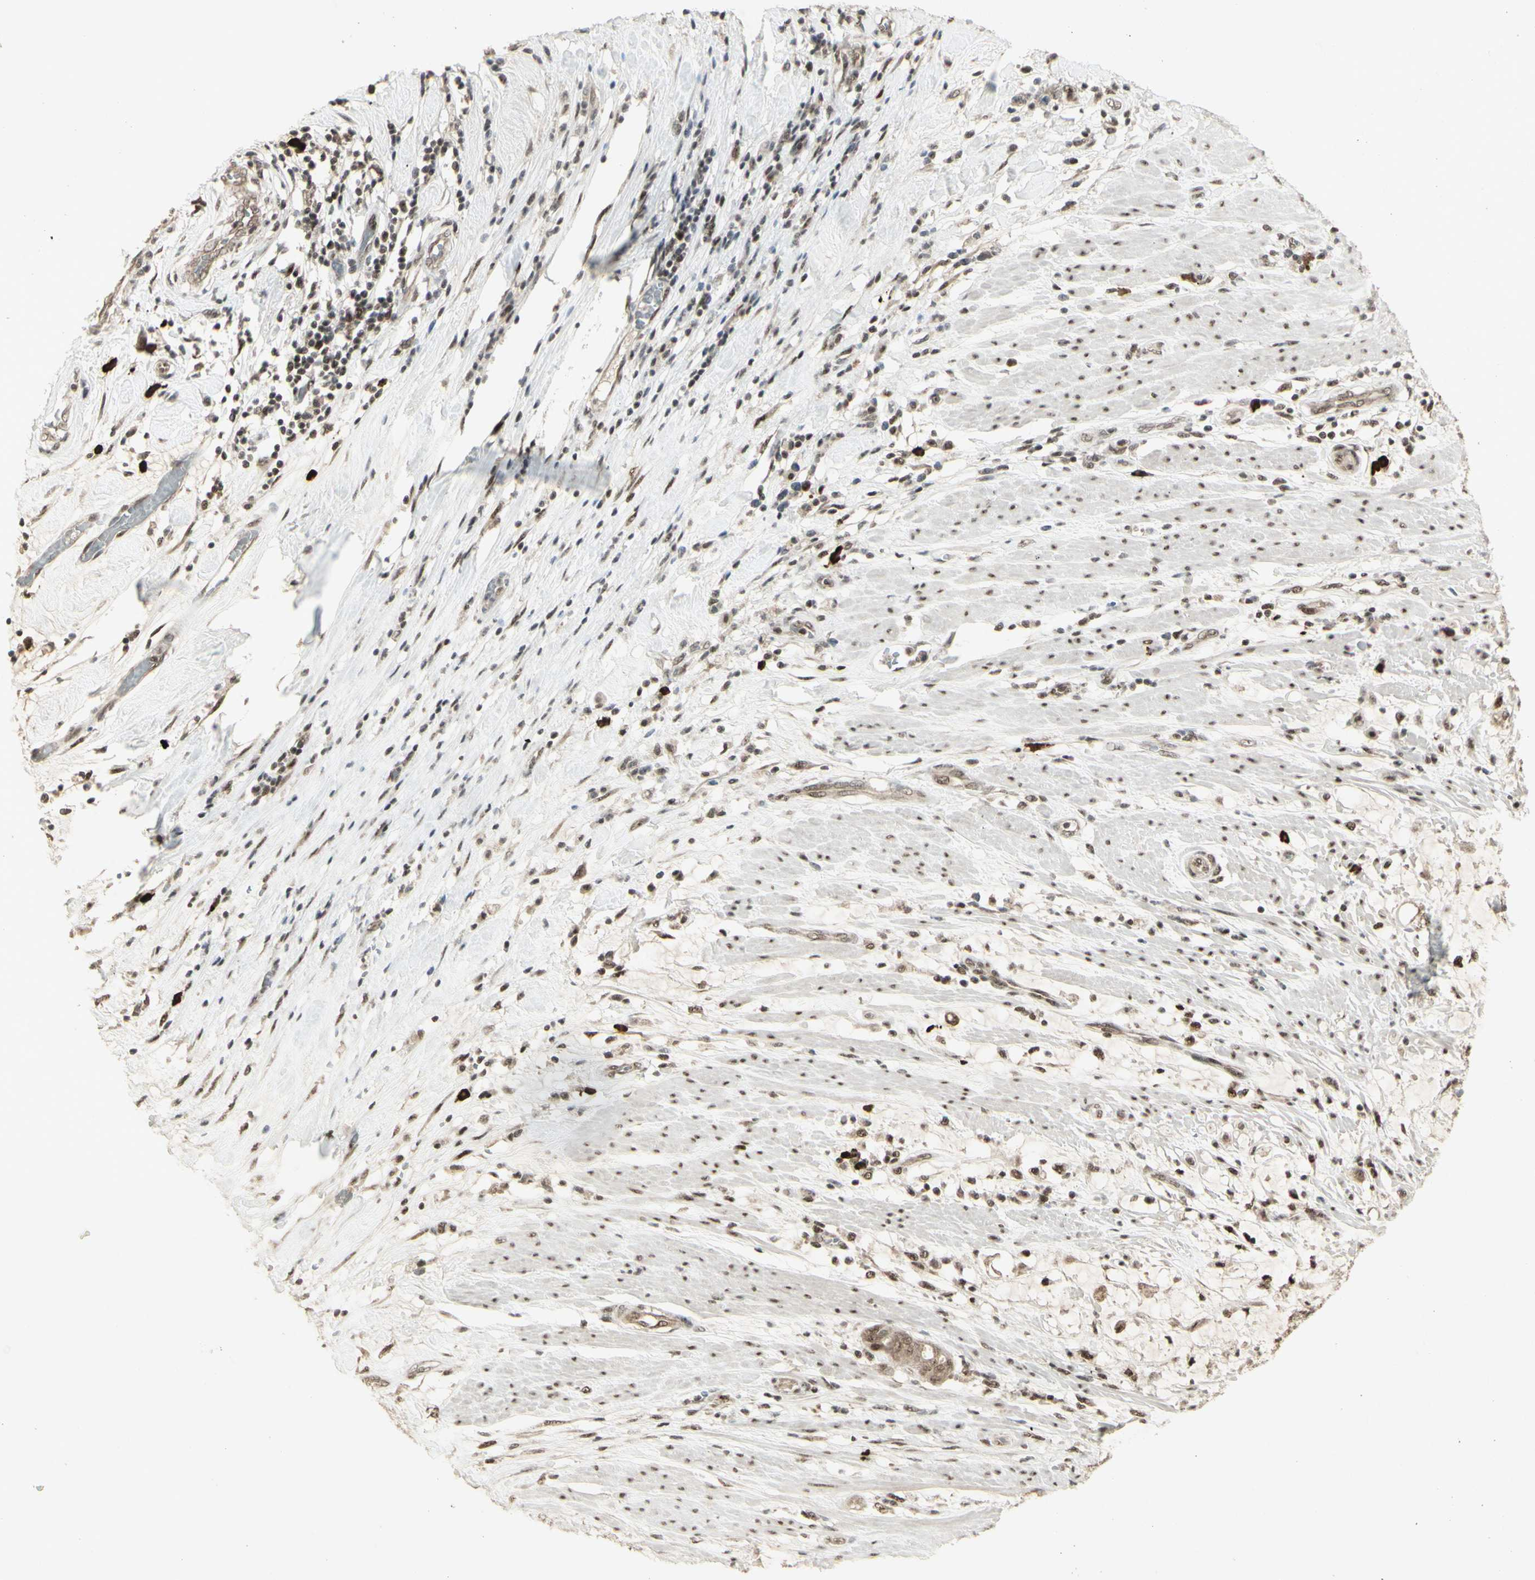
{"staining": {"intensity": "moderate", "quantity": ">75%", "location": "cytoplasmic/membranous,nuclear"}, "tissue": "pancreatic cancer", "cell_type": "Tumor cells", "image_type": "cancer", "snomed": [{"axis": "morphology", "description": "Adenocarcinoma, NOS"}, {"axis": "morphology", "description": "Adenocarcinoma, metastatic, NOS"}, {"axis": "topography", "description": "Lymph node"}, {"axis": "topography", "description": "Pancreas"}, {"axis": "topography", "description": "Duodenum"}], "caption": "Immunohistochemistry (DAB (3,3'-diaminobenzidine)) staining of pancreatic cancer reveals moderate cytoplasmic/membranous and nuclear protein staining in about >75% of tumor cells.", "gene": "CCNT1", "patient": {"sex": "female", "age": 64}}